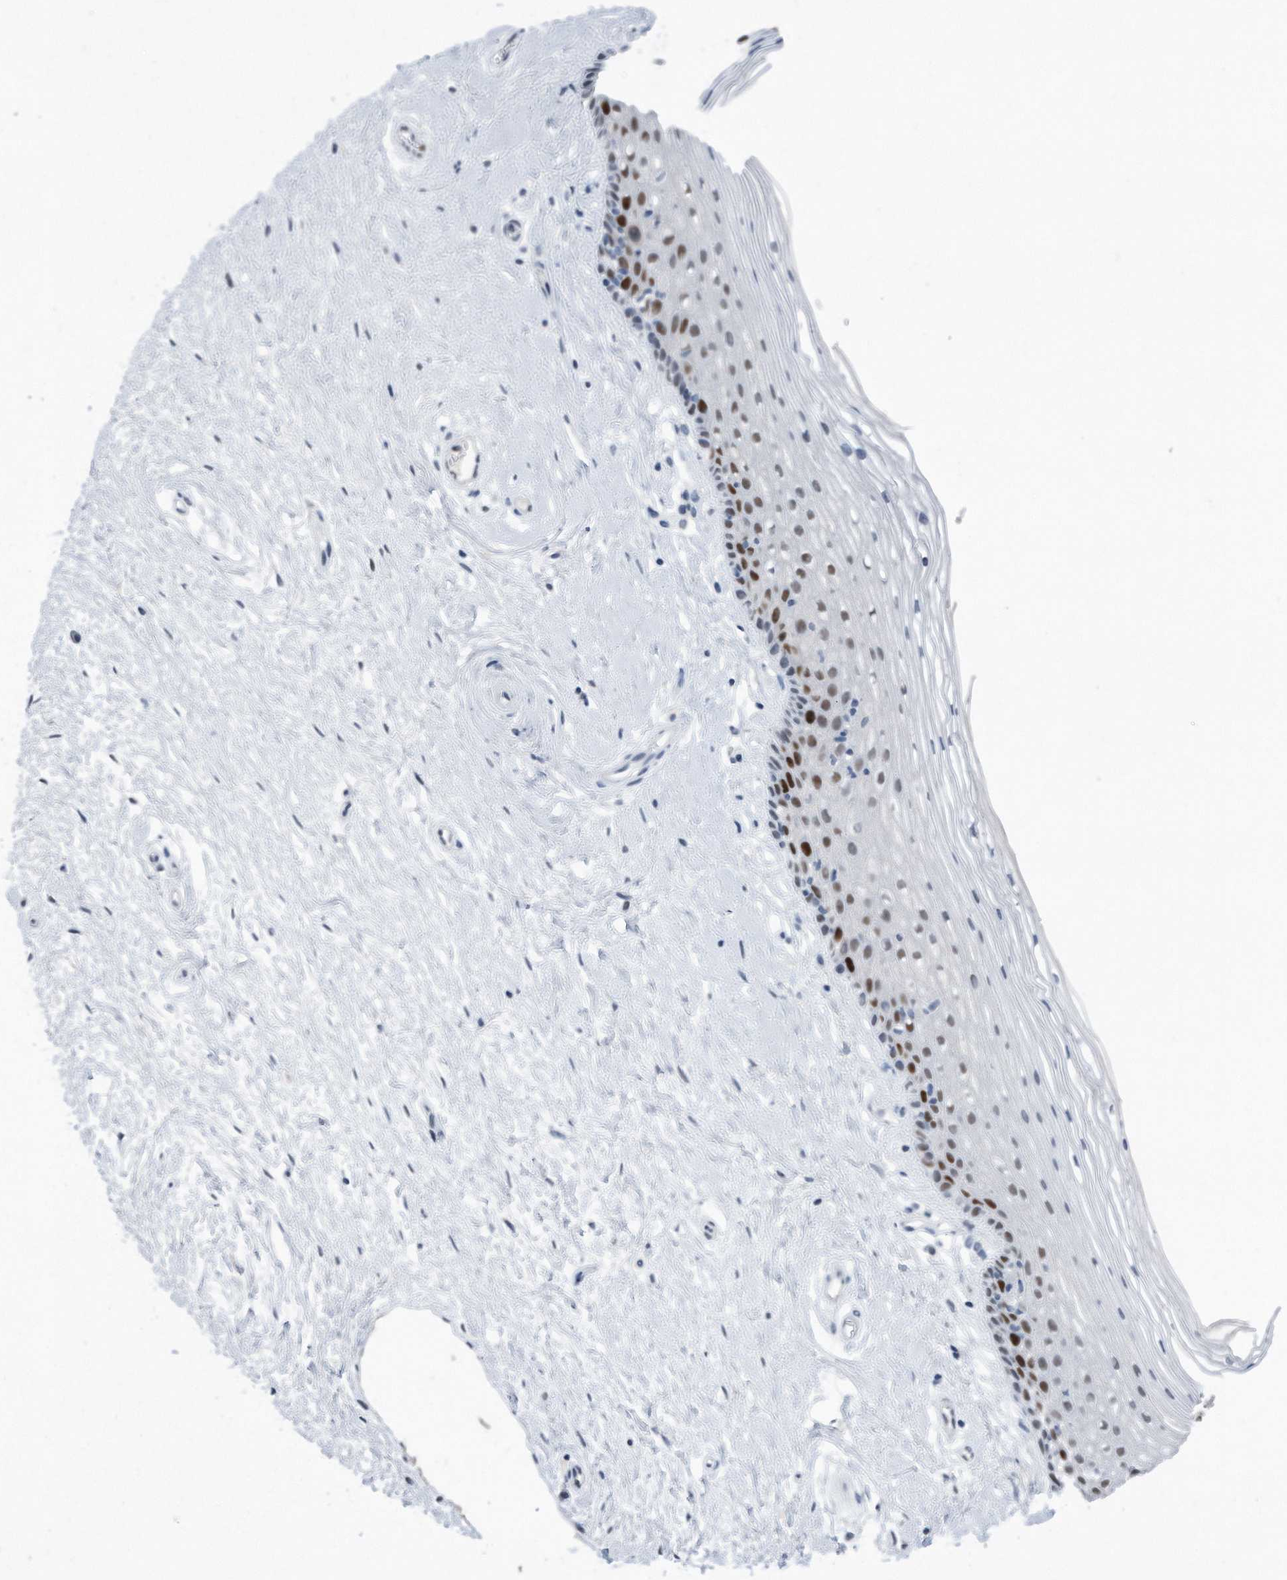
{"staining": {"intensity": "strong", "quantity": "<25%", "location": "nuclear"}, "tissue": "vagina", "cell_type": "Squamous epithelial cells", "image_type": "normal", "snomed": [{"axis": "morphology", "description": "Normal tissue, NOS"}, {"axis": "topography", "description": "Vagina"}], "caption": "Immunohistochemical staining of benign human vagina displays medium levels of strong nuclear positivity in about <25% of squamous epithelial cells.", "gene": "PCNA", "patient": {"sex": "female", "age": 46}}